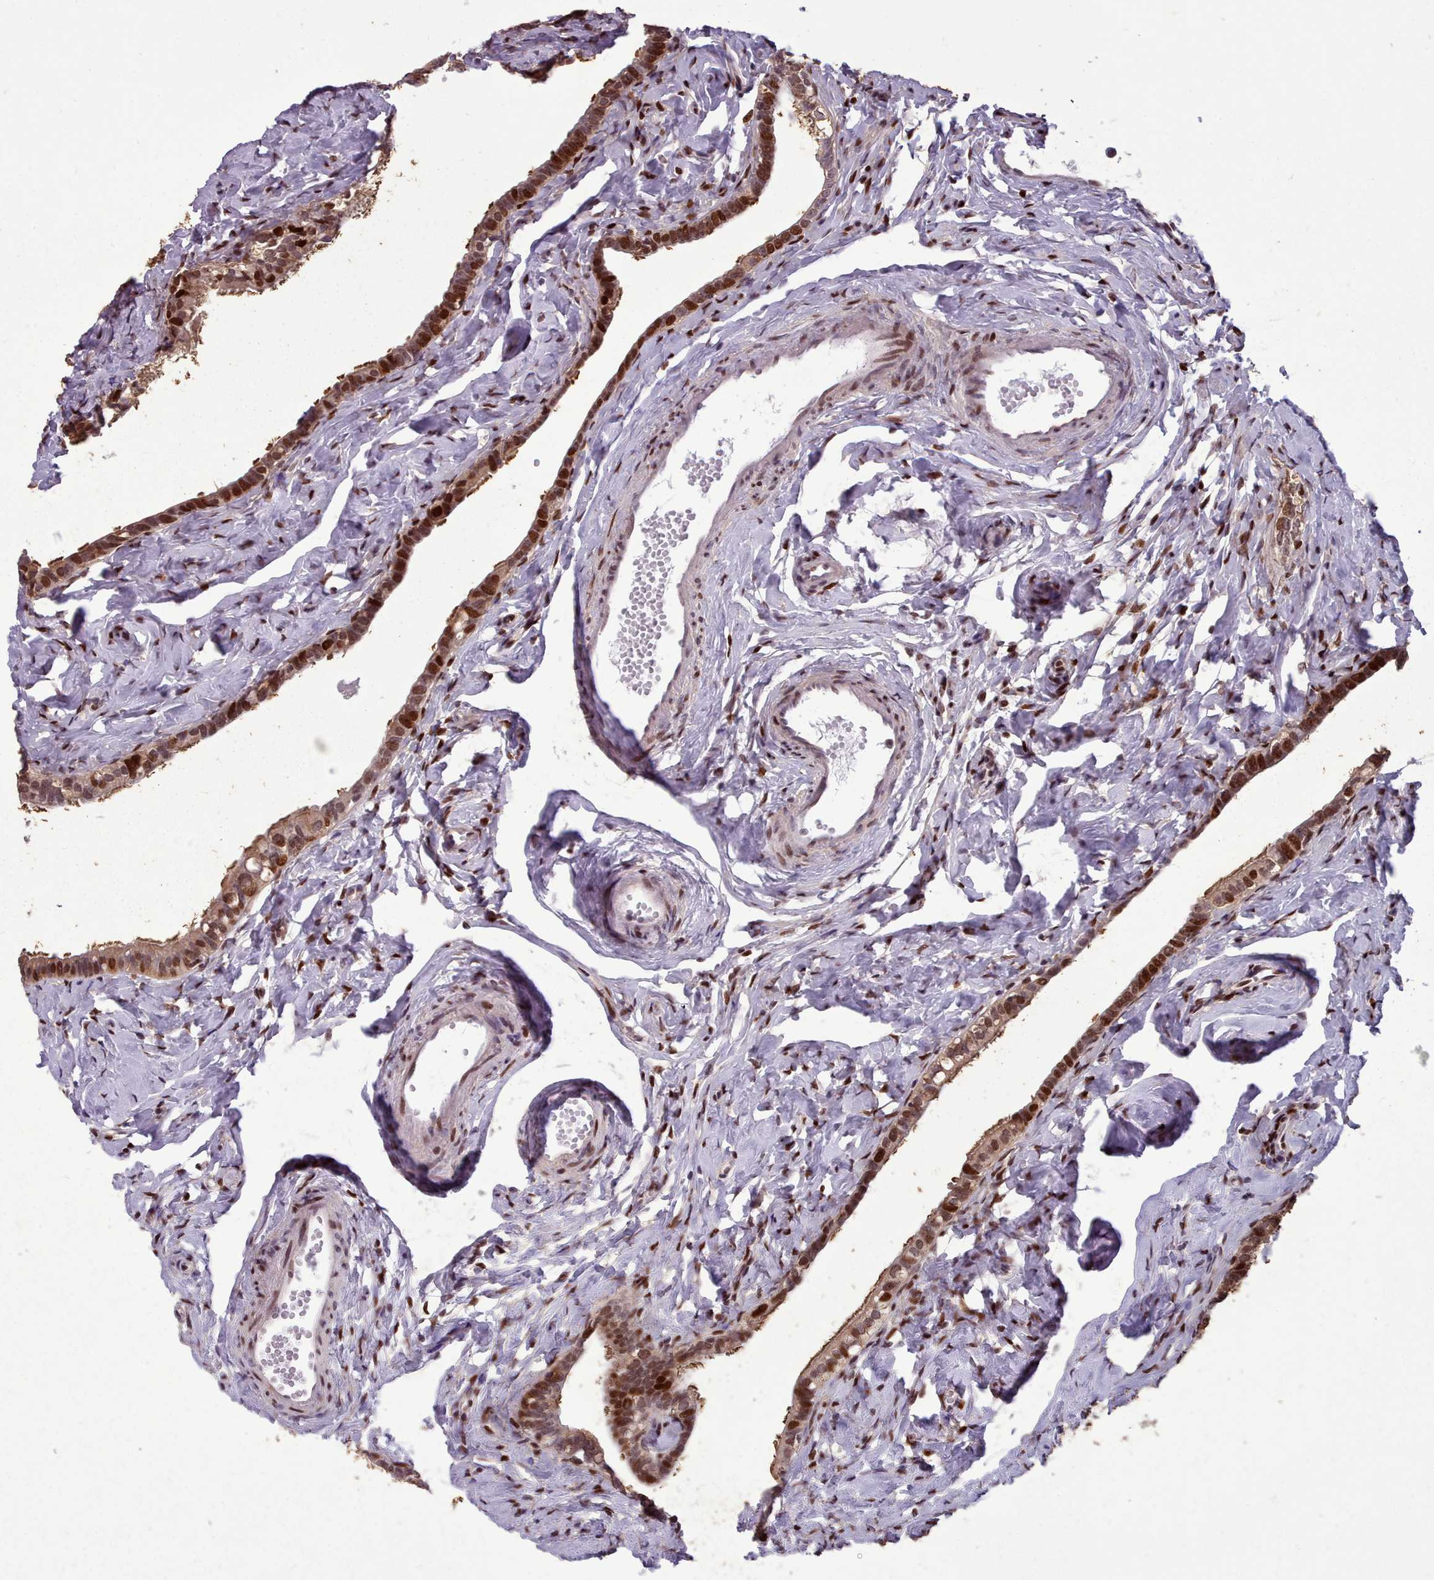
{"staining": {"intensity": "moderate", "quantity": ">75%", "location": "cytoplasmic/membranous,nuclear"}, "tissue": "fallopian tube", "cell_type": "Glandular cells", "image_type": "normal", "snomed": [{"axis": "morphology", "description": "Normal tissue, NOS"}, {"axis": "topography", "description": "Fallopian tube"}], "caption": "Protein expression analysis of normal fallopian tube reveals moderate cytoplasmic/membranous,nuclear expression in about >75% of glandular cells.", "gene": "ENSA", "patient": {"sex": "female", "age": 66}}